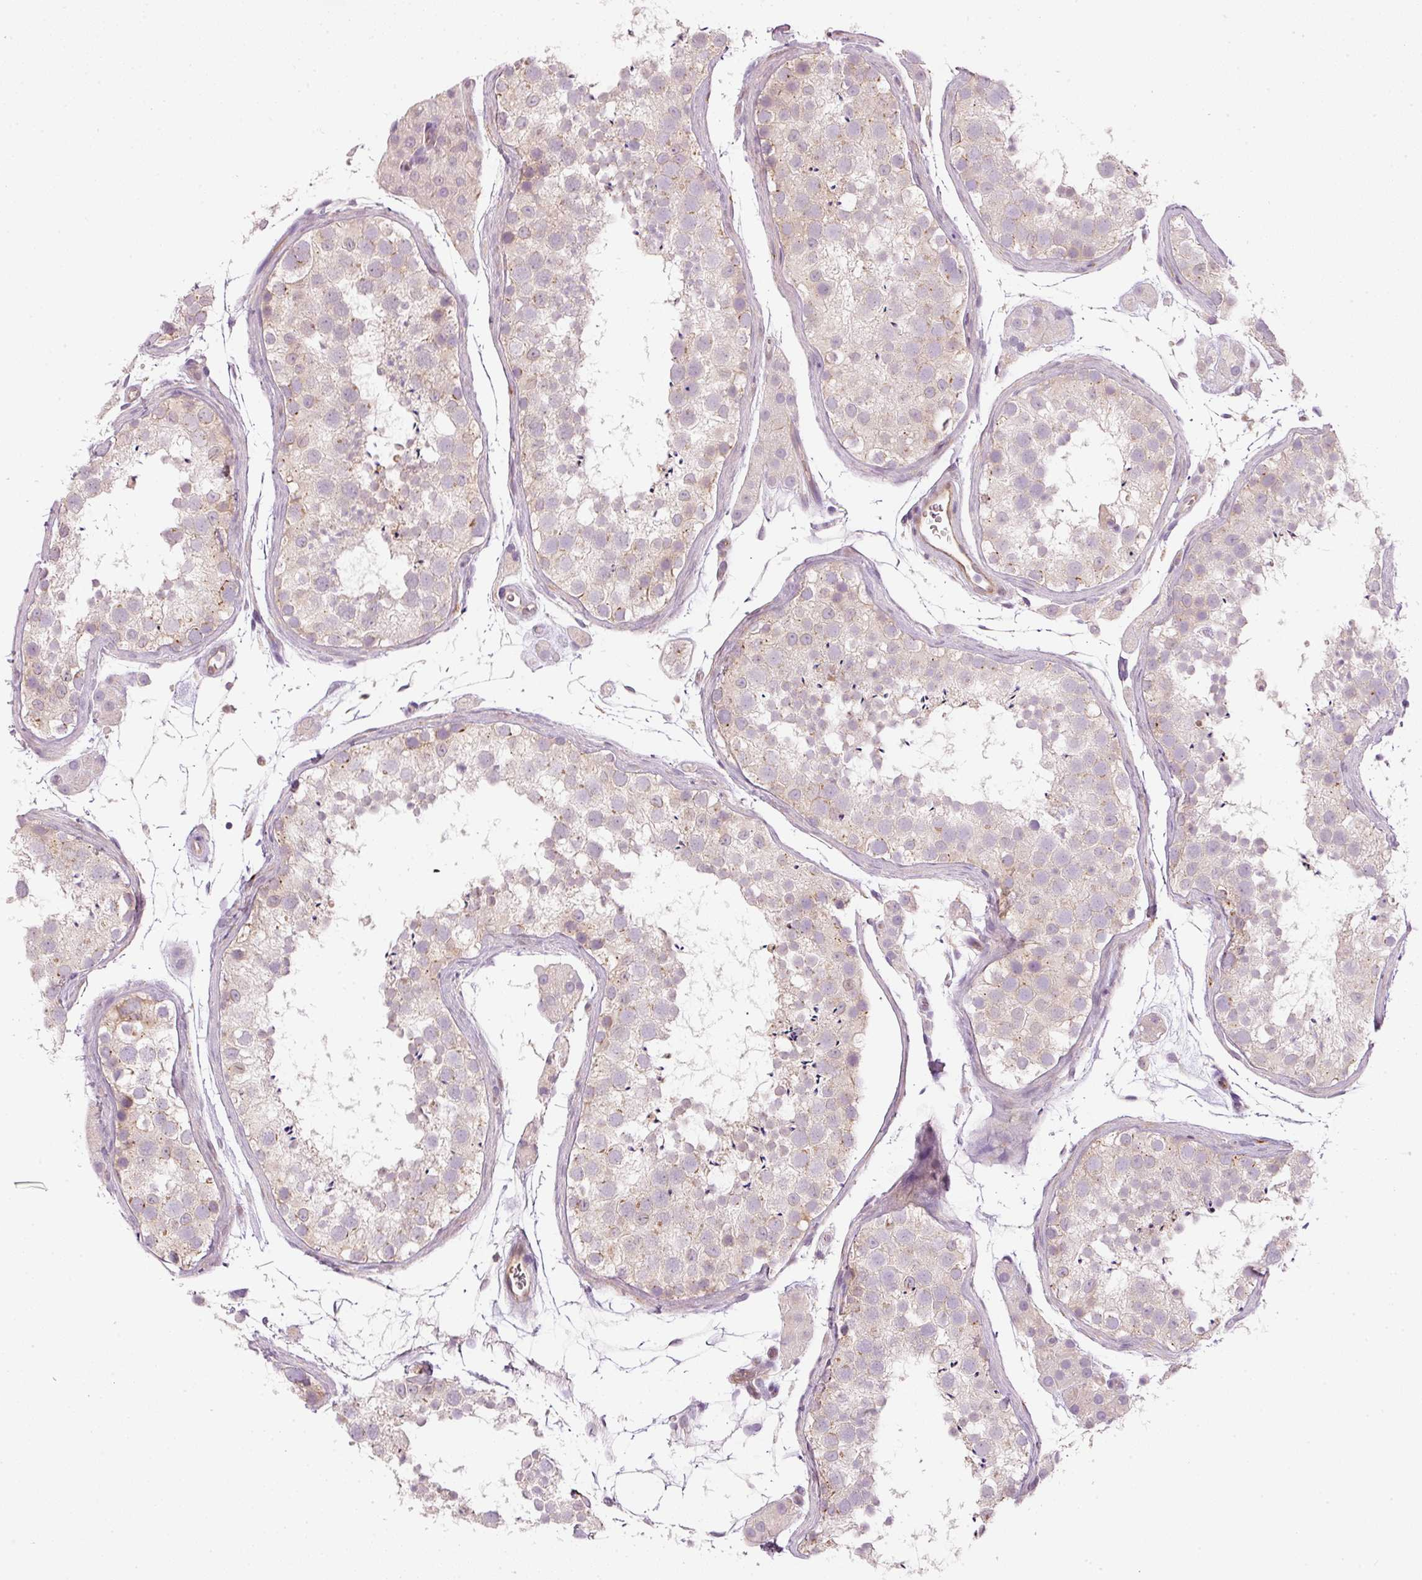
{"staining": {"intensity": "moderate", "quantity": "<25%", "location": "cytoplasmic/membranous,nuclear"}, "tissue": "testis", "cell_type": "Cells in seminiferous ducts", "image_type": "normal", "snomed": [{"axis": "morphology", "description": "Normal tissue, NOS"}, {"axis": "topography", "description": "Testis"}], "caption": "DAB immunohistochemical staining of benign testis reveals moderate cytoplasmic/membranous,nuclear protein positivity in about <25% of cells in seminiferous ducts.", "gene": "OSR2", "patient": {"sex": "male", "age": 41}}